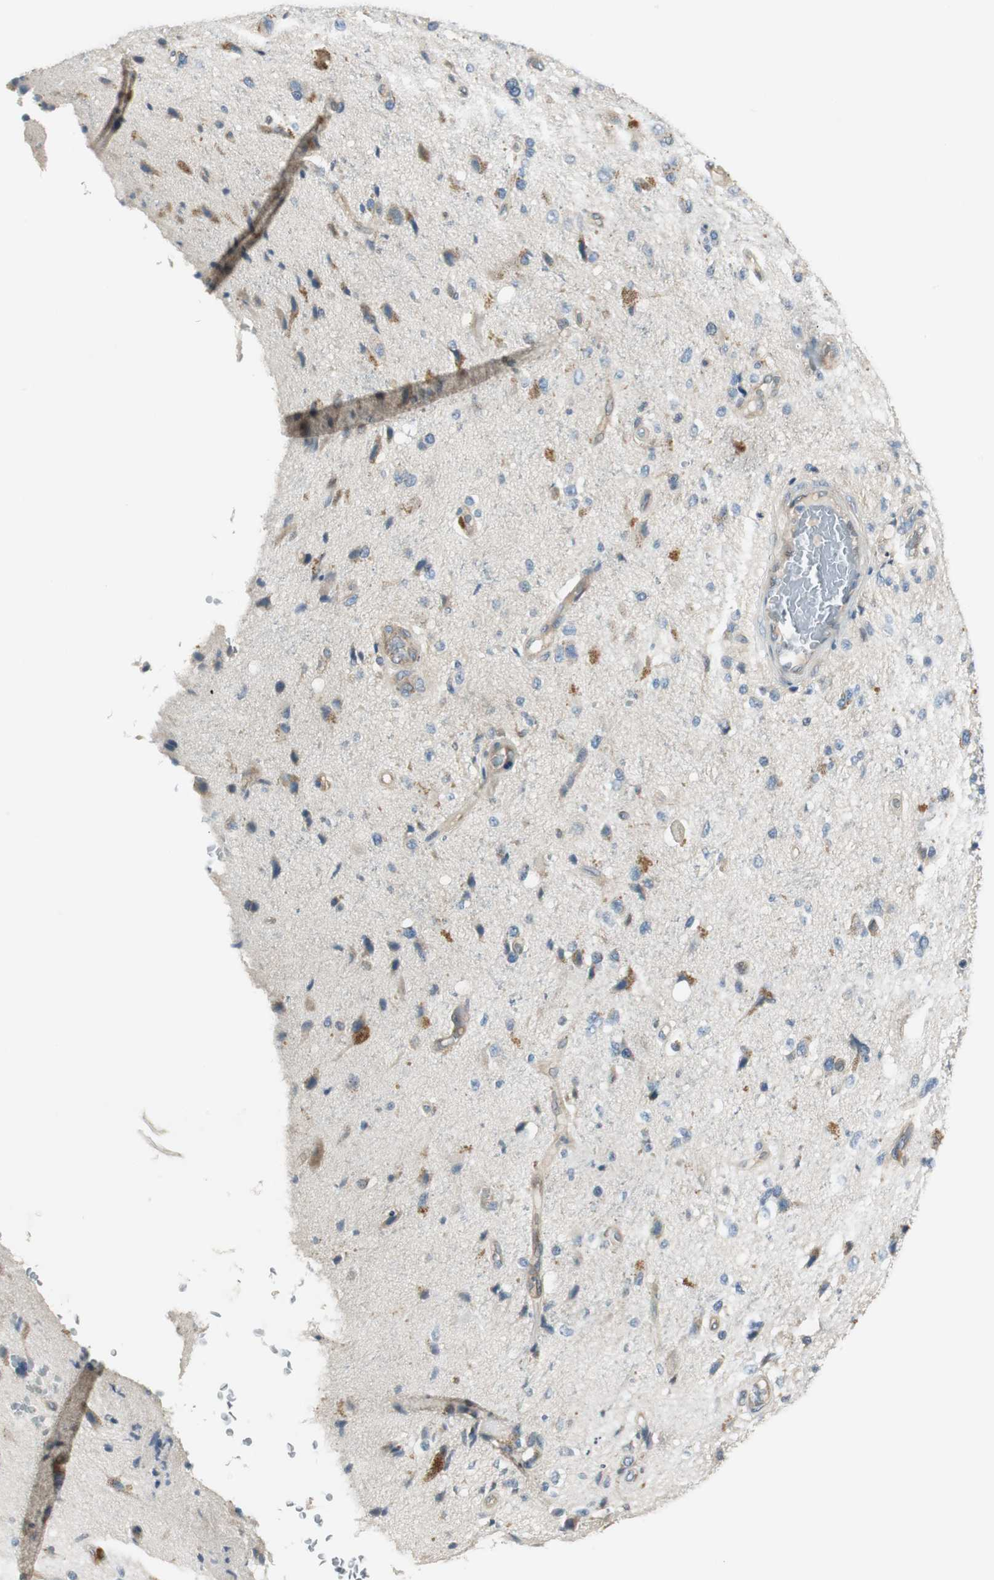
{"staining": {"intensity": "moderate", "quantity": "25%-75%", "location": "cytoplasmic/membranous"}, "tissue": "glioma", "cell_type": "Tumor cells", "image_type": "cancer", "snomed": [{"axis": "morphology", "description": "Normal tissue, NOS"}, {"axis": "morphology", "description": "Glioma, malignant, High grade"}, {"axis": "topography", "description": "Cerebral cortex"}], "caption": "A brown stain shows moderate cytoplasmic/membranous positivity of a protein in human malignant glioma (high-grade) tumor cells. The staining was performed using DAB (3,3'-diaminobenzidine) to visualize the protein expression in brown, while the nuclei were stained in blue with hematoxylin (Magnification: 20x).", "gene": "PRKAA1", "patient": {"sex": "male", "age": 77}}